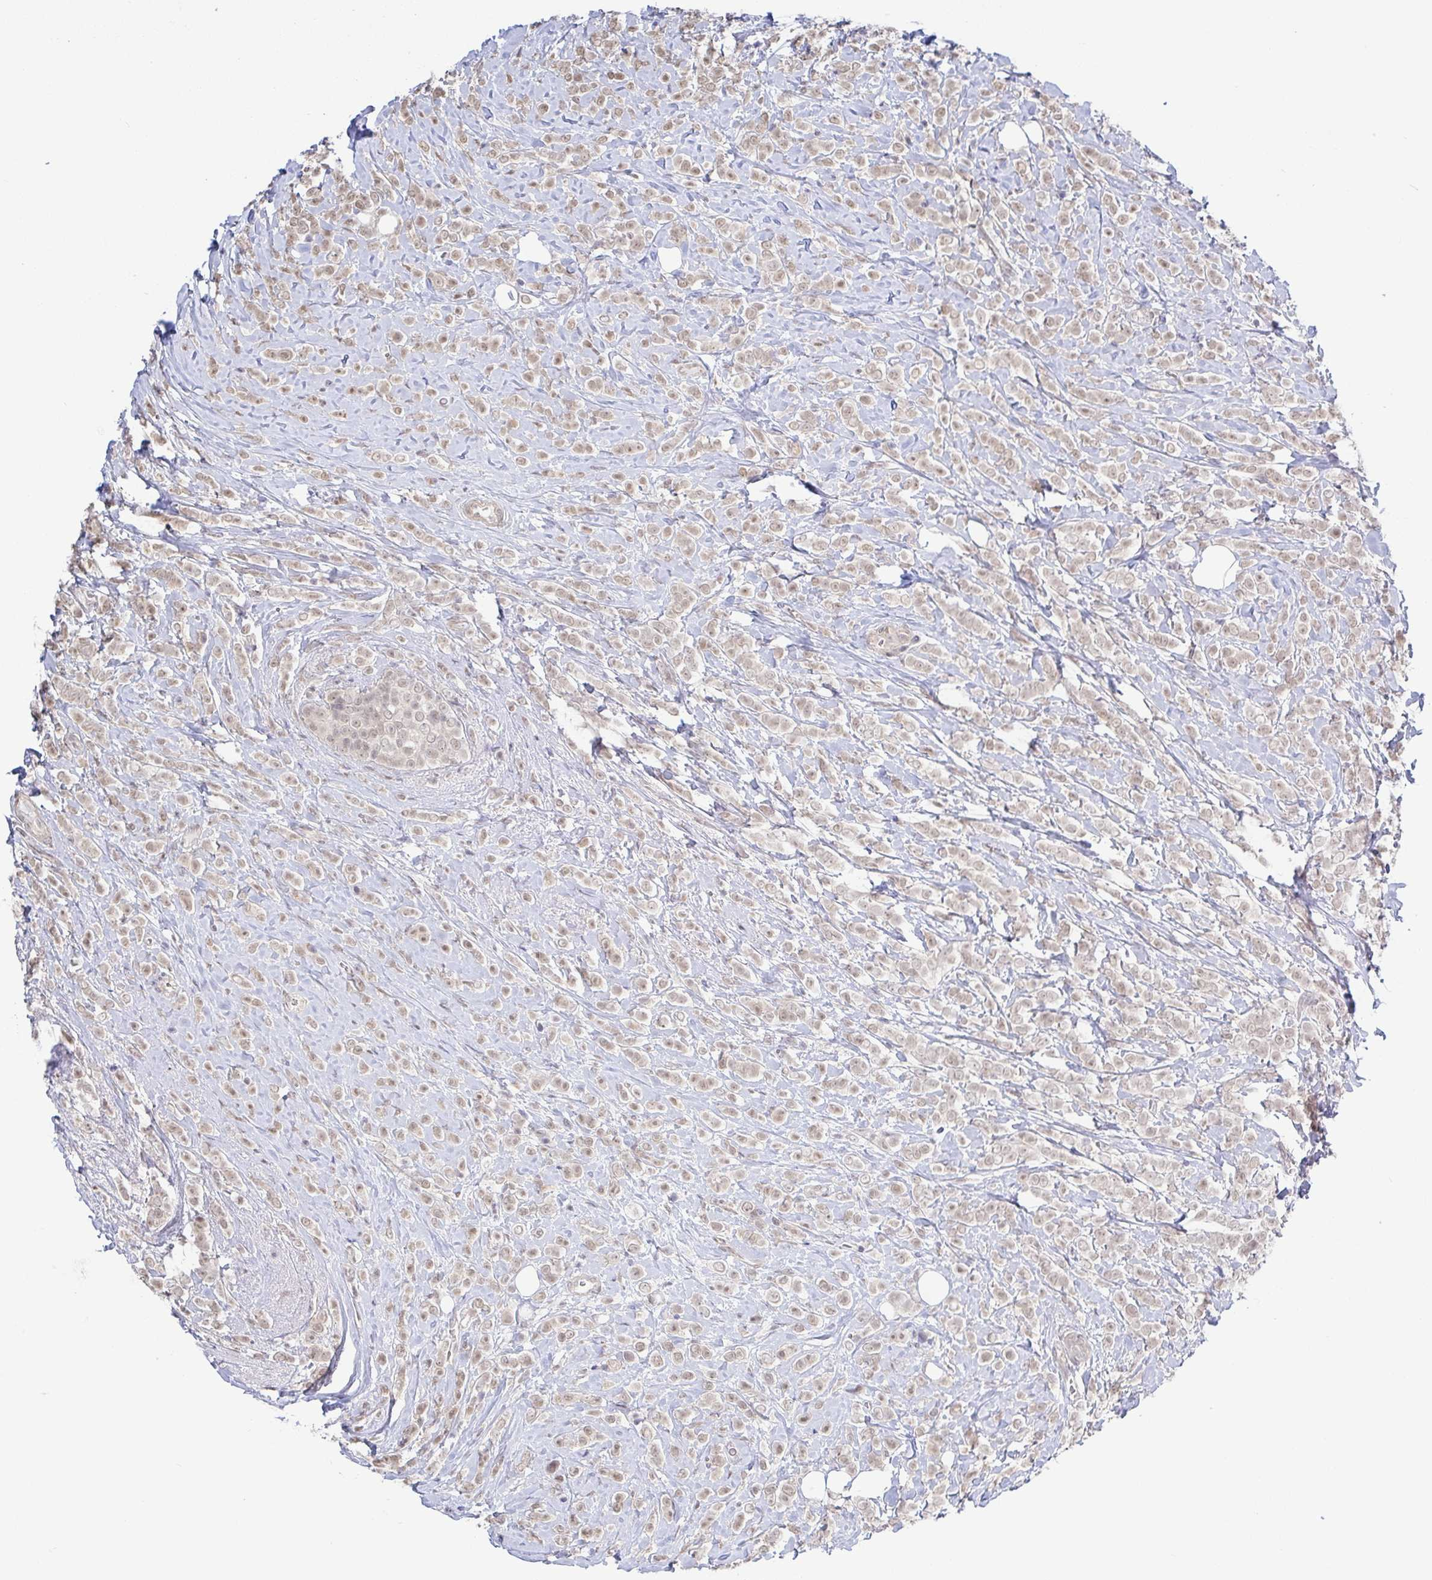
{"staining": {"intensity": "weak", "quantity": ">75%", "location": "nuclear"}, "tissue": "breast cancer", "cell_type": "Tumor cells", "image_type": "cancer", "snomed": [{"axis": "morphology", "description": "Lobular carcinoma"}, {"axis": "topography", "description": "Breast"}], "caption": "Brown immunohistochemical staining in breast cancer reveals weak nuclear staining in about >75% of tumor cells.", "gene": "HYPK", "patient": {"sex": "female", "age": 49}}